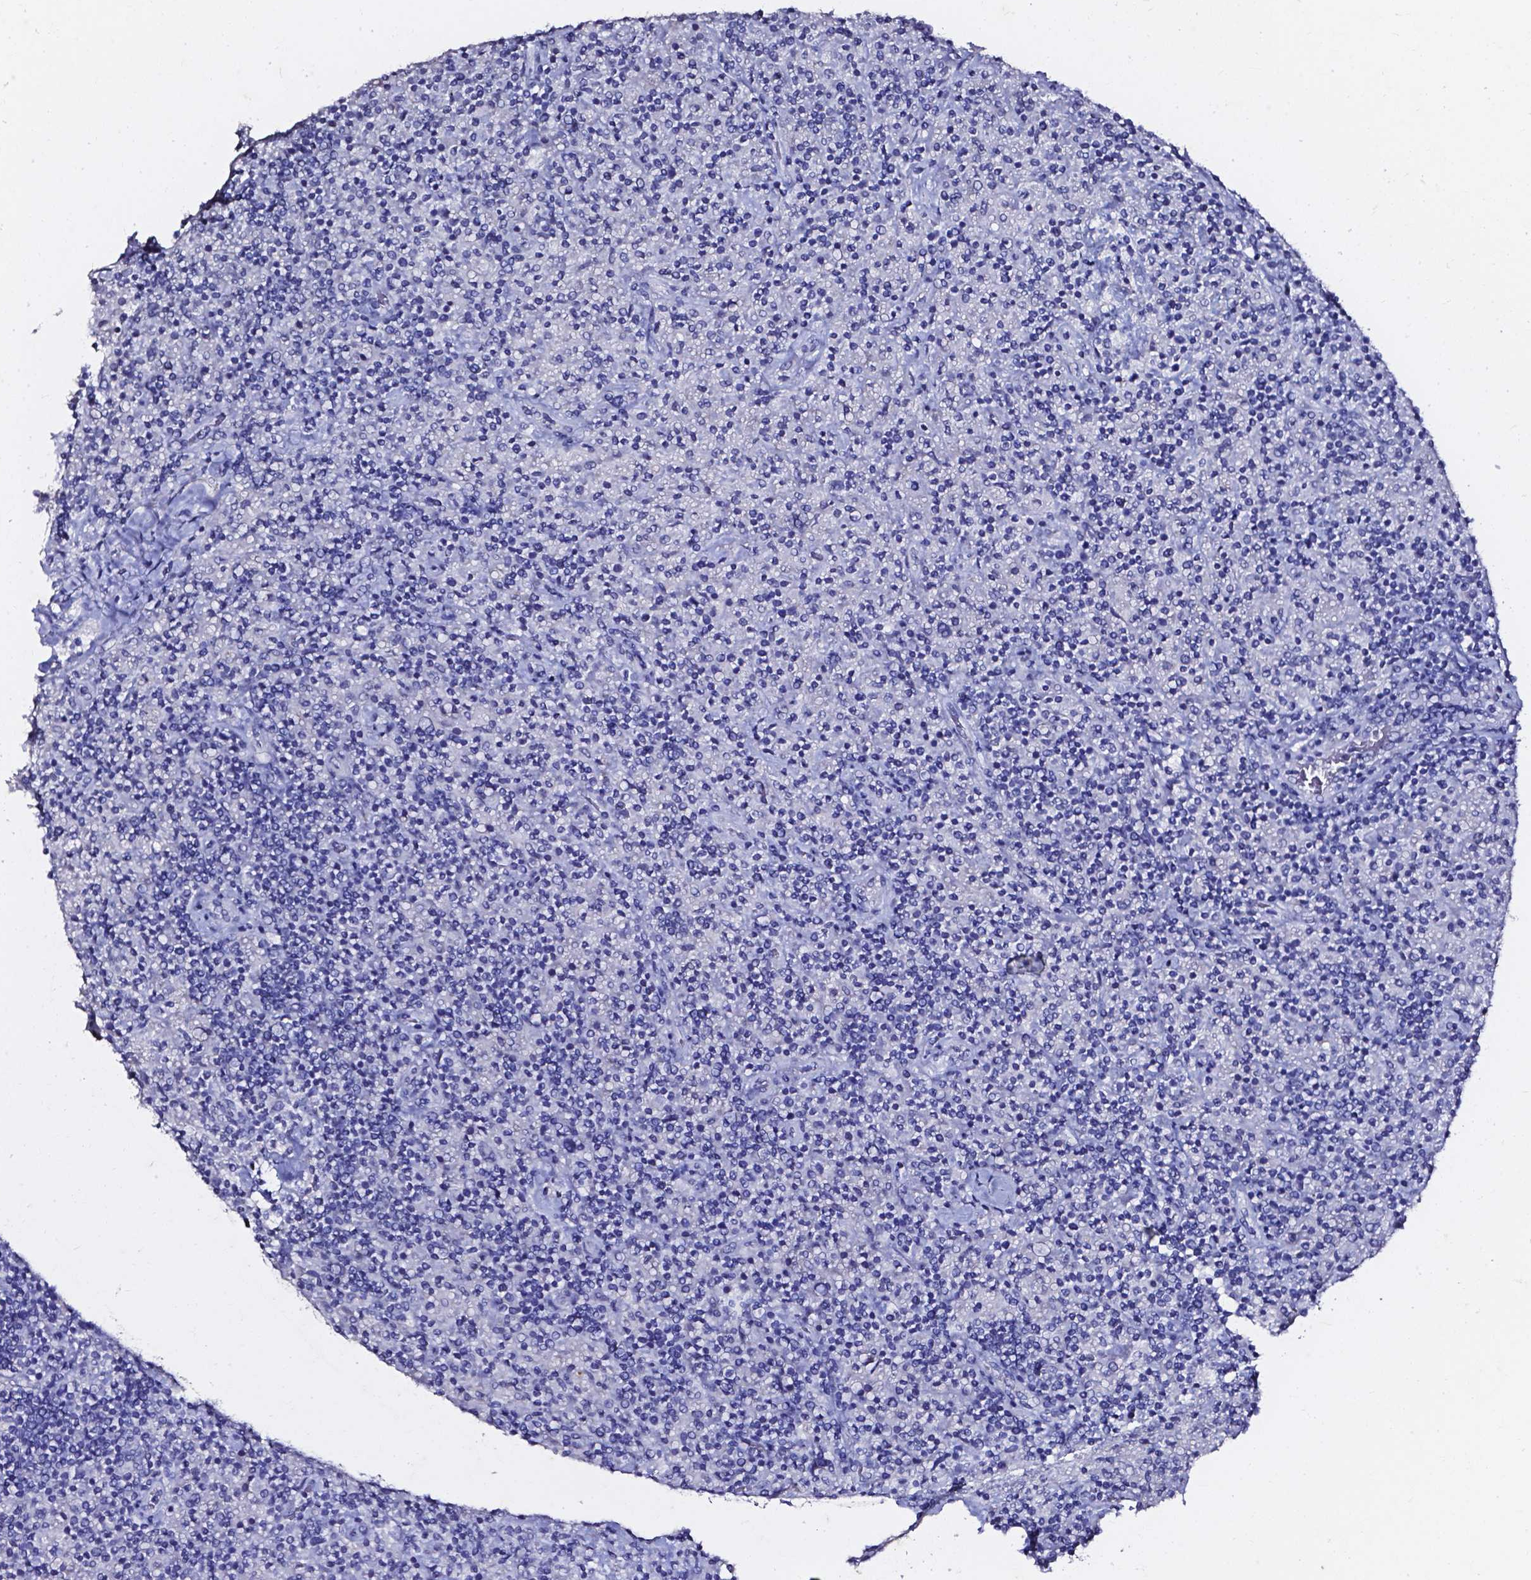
{"staining": {"intensity": "negative", "quantity": "none", "location": "none"}, "tissue": "lymphoma", "cell_type": "Tumor cells", "image_type": "cancer", "snomed": [{"axis": "morphology", "description": "Hodgkin's disease, NOS"}, {"axis": "topography", "description": "Lymph node"}], "caption": "Protein analysis of lymphoma reveals no significant expression in tumor cells.", "gene": "AKR1B10", "patient": {"sex": "male", "age": 70}}